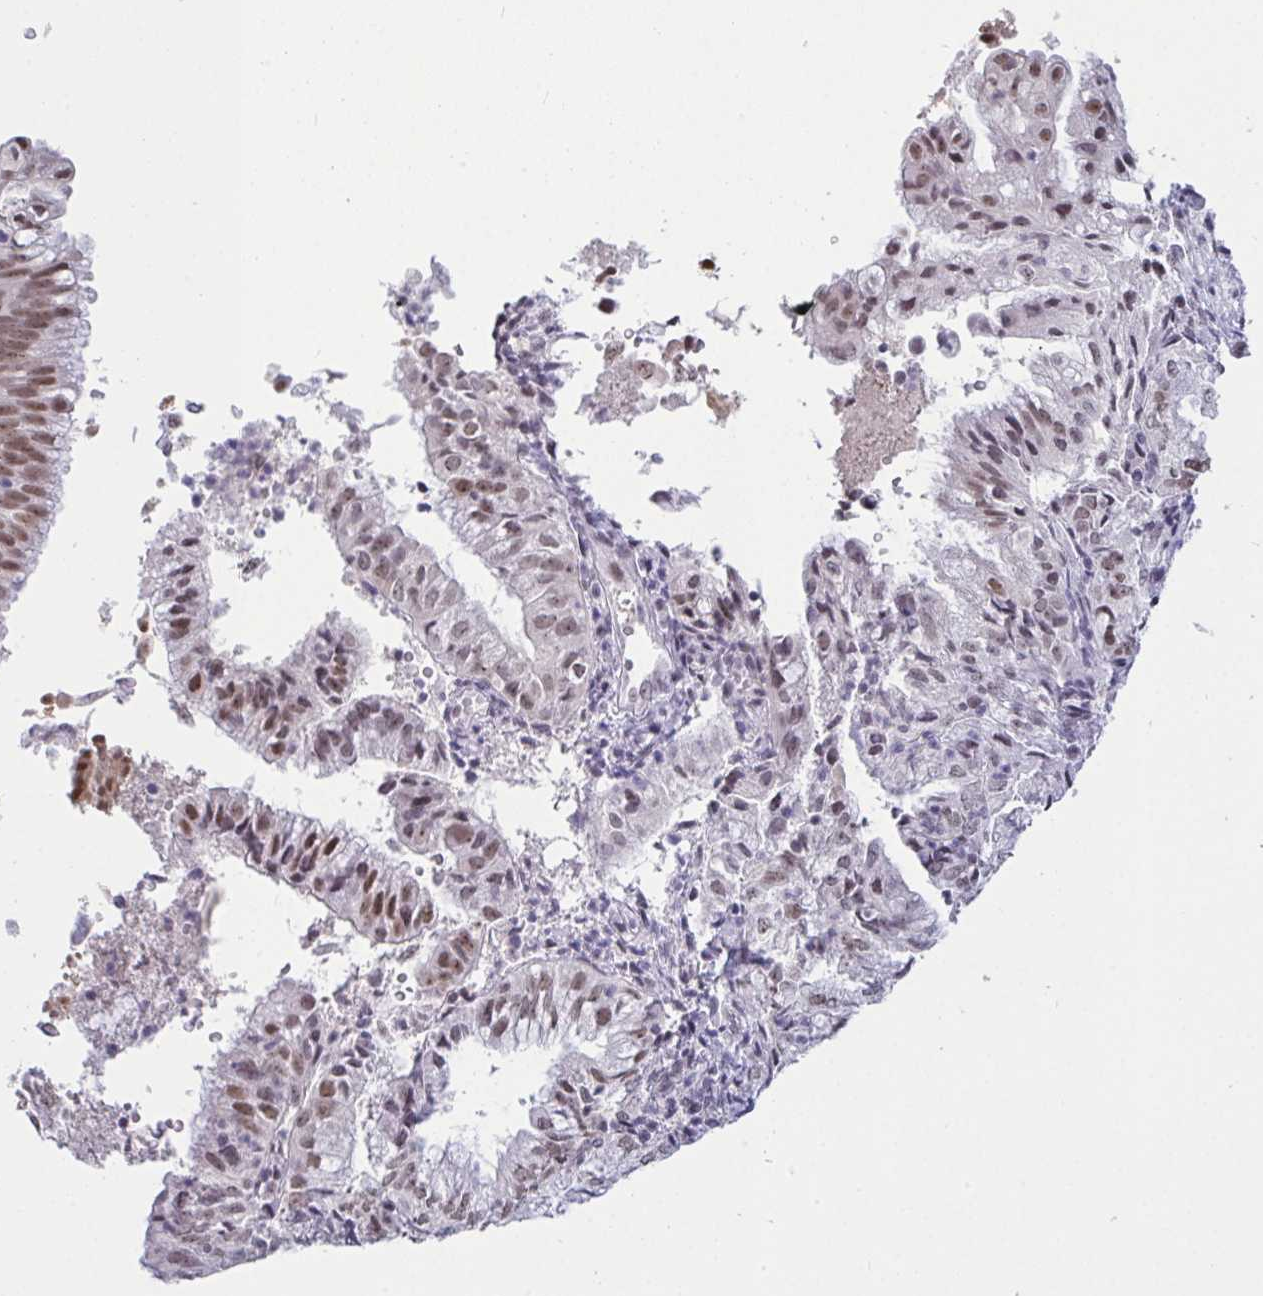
{"staining": {"intensity": "moderate", "quantity": ">75%", "location": "nuclear"}, "tissue": "endometrial cancer", "cell_type": "Tumor cells", "image_type": "cancer", "snomed": [{"axis": "morphology", "description": "Adenocarcinoma, NOS"}, {"axis": "topography", "description": "Endometrium"}], "caption": "A brown stain highlights moderate nuclear expression of a protein in human endometrial adenocarcinoma tumor cells. (Stains: DAB (3,3'-diaminobenzidine) in brown, nuclei in blue, Microscopy: brightfield microscopy at high magnification).", "gene": "SUPT16H", "patient": {"sex": "female", "age": 55}}